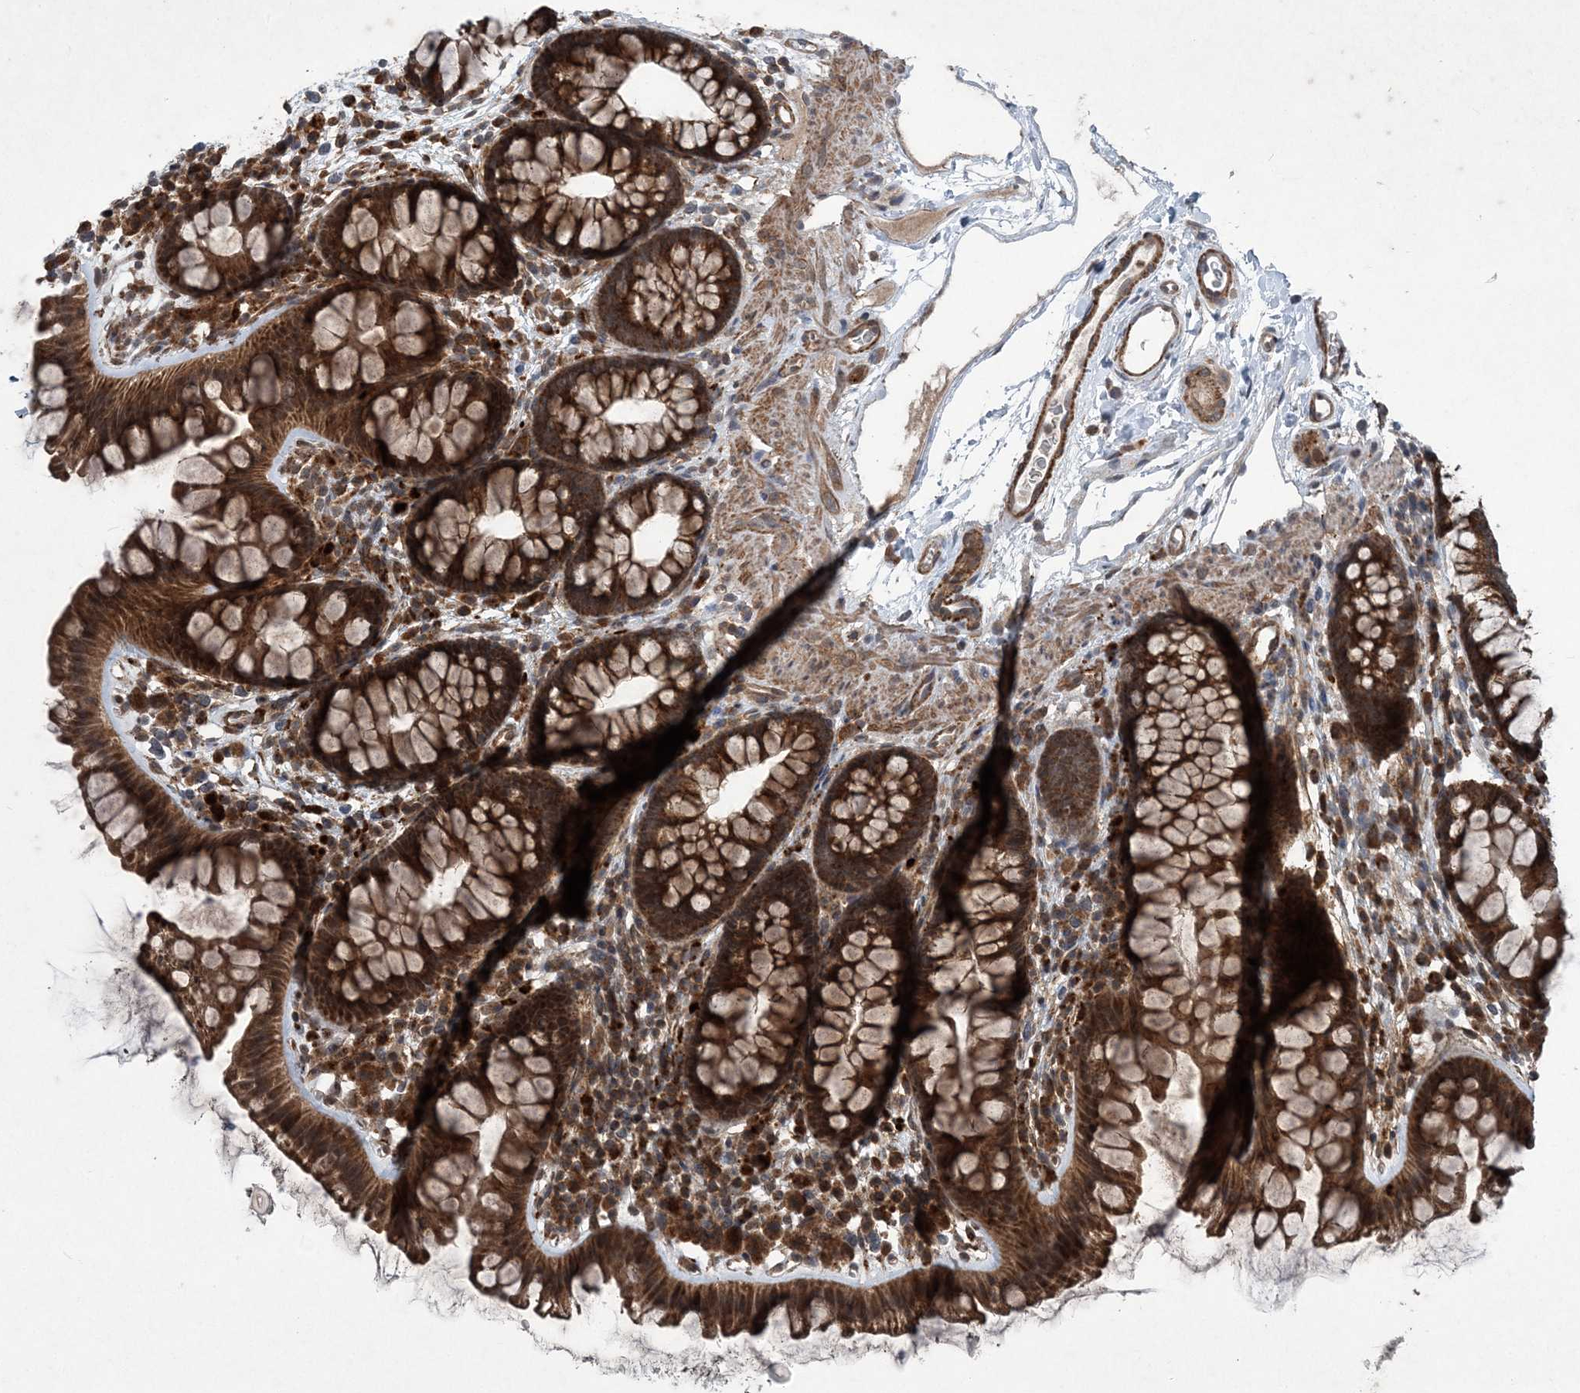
{"staining": {"intensity": "moderate", "quantity": "25%-75%", "location": "cytoplasmic/membranous,nuclear"}, "tissue": "colon", "cell_type": "Endothelial cells", "image_type": "normal", "snomed": [{"axis": "morphology", "description": "Normal tissue, NOS"}, {"axis": "topography", "description": "Colon"}], "caption": "Protein staining of benign colon exhibits moderate cytoplasmic/membranous,nuclear expression in approximately 25%-75% of endothelial cells. The protein of interest is shown in brown color, while the nuclei are stained blue.", "gene": "NDUFA2", "patient": {"sex": "female", "age": 62}}